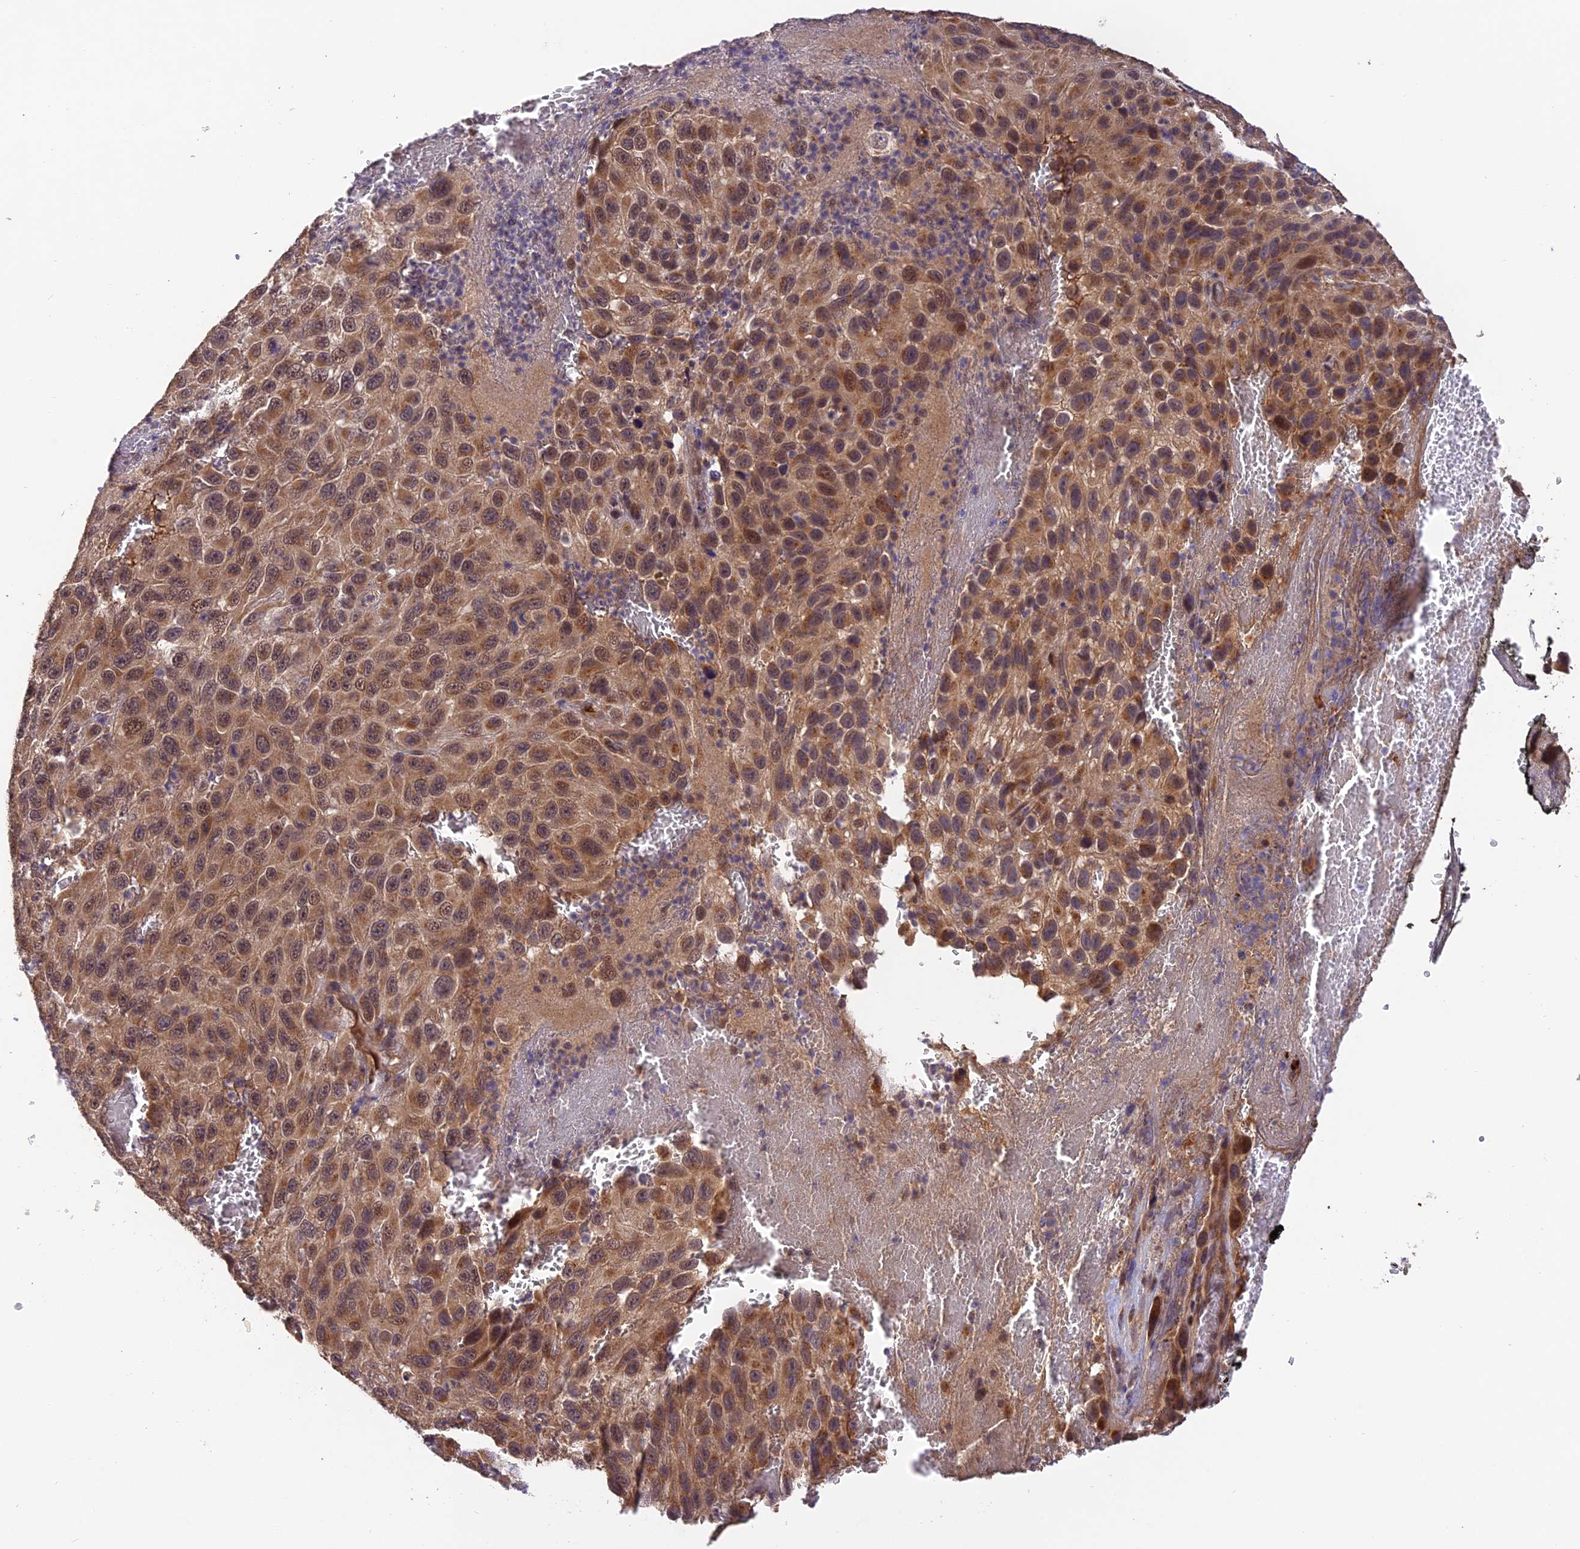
{"staining": {"intensity": "moderate", "quantity": ">75%", "location": "cytoplasmic/membranous"}, "tissue": "melanoma", "cell_type": "Tumor cells", "image_type": "cancer", "snomed": [{"axis": "morphology", "description": "Normal tissue, NOS"}, {"axis": "morphology", "description": "Malignant melanoma, NOS"}, {"axis": "topography", "description": "Skin"}], "caption": "Melanoma was stained to show a protein in brown. There is medium levels of moderate cytoplasmic/membranous staining in about >75% of tumor cells.", "gene": "MNS1", "patient": {"sex": "female", "age": 96}}